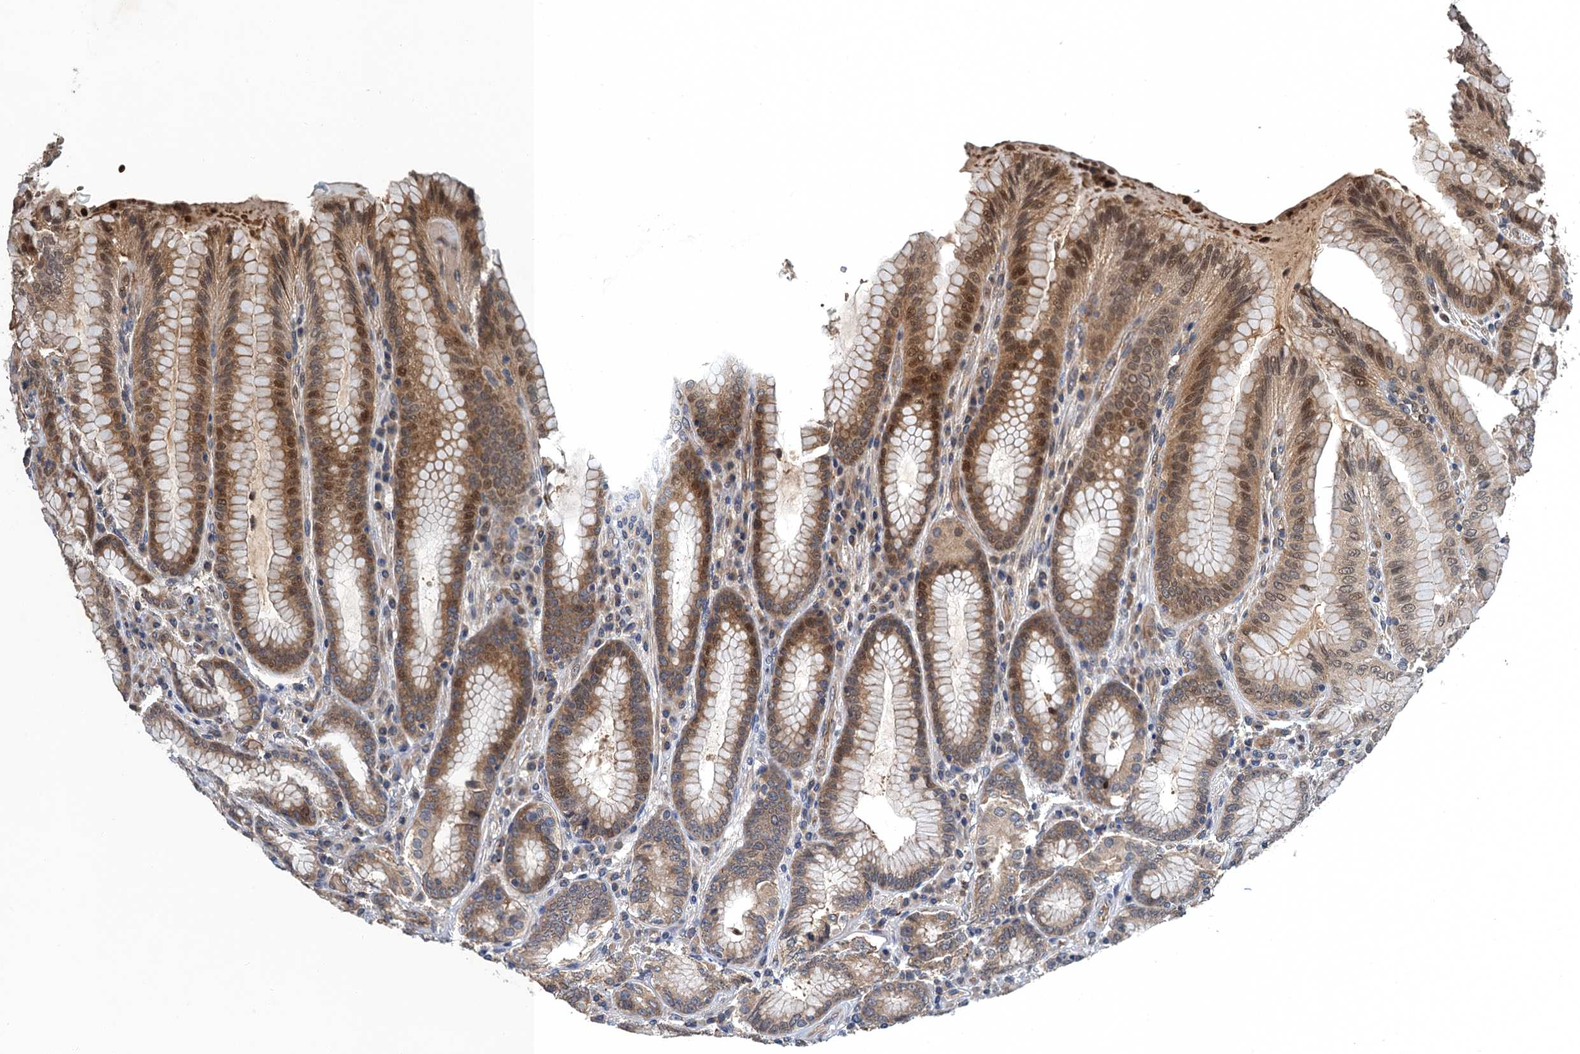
{"staining": {"intensity": "moderate", "quantity": "25%-75%", "location": "cytoplasmic/membranous,nuclear"}, "tissue": "stomach", "cell_type": "Glandular cells", "image_type": "normal", "snomed": [{"axis": "morphology", "description": "Normal tissue, NOS"}, {"axis": "topography", "description": "Stomach, upper"}, {"axis": "topography", "description": "Stomach, lower"}], "caption": "Immunohistochemical staining of unremarkable human stomach demonstrates 25%-75% levels of moderate cytoplasmic/membranous,nuclear protein positivity in about 25%-75% of glandular cells.", "gene": "SNX32", "patient": {"sex": "female", "age": 76}}